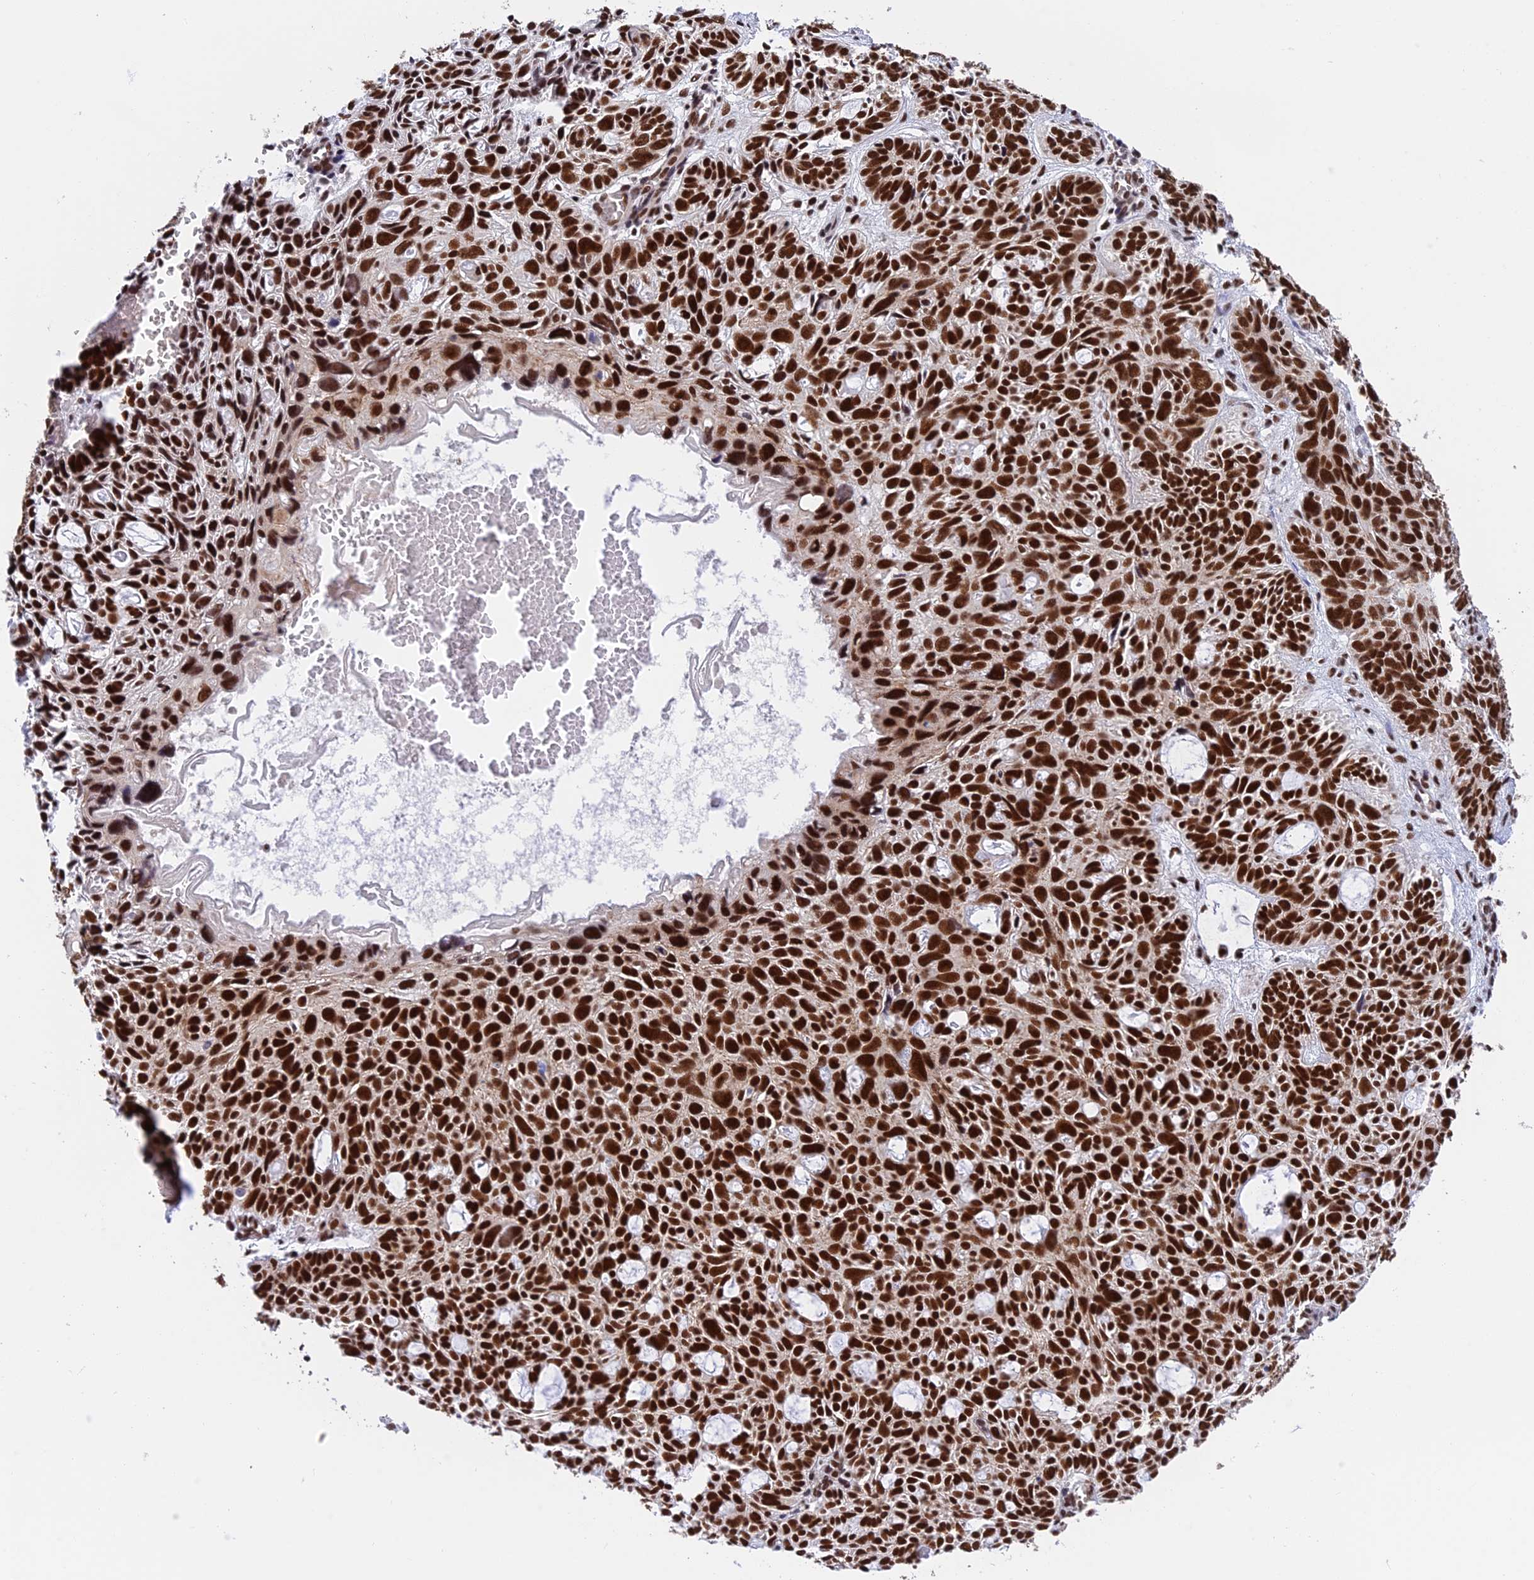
{"staining": {"intensity": "strong", "quantity": ">75%", "location": "nuclear"}, "tissue": "skin cancer", "cell_type": "Tumor cells", "image_type": "cancer", "snomed": [{"axis": "morphology", "description": "Basal cell carcinoma"}, {"axis": "topography", "description": "Skin"}], "caption": "Brown immunohistochemical staining in skin cancer (basal cell carcinoma) reveals strong nuclear staining in approximately >75% of tumor cells.", "gene": "EEF1AKMT3", "patient": {"sex": "male", "age": 69}}